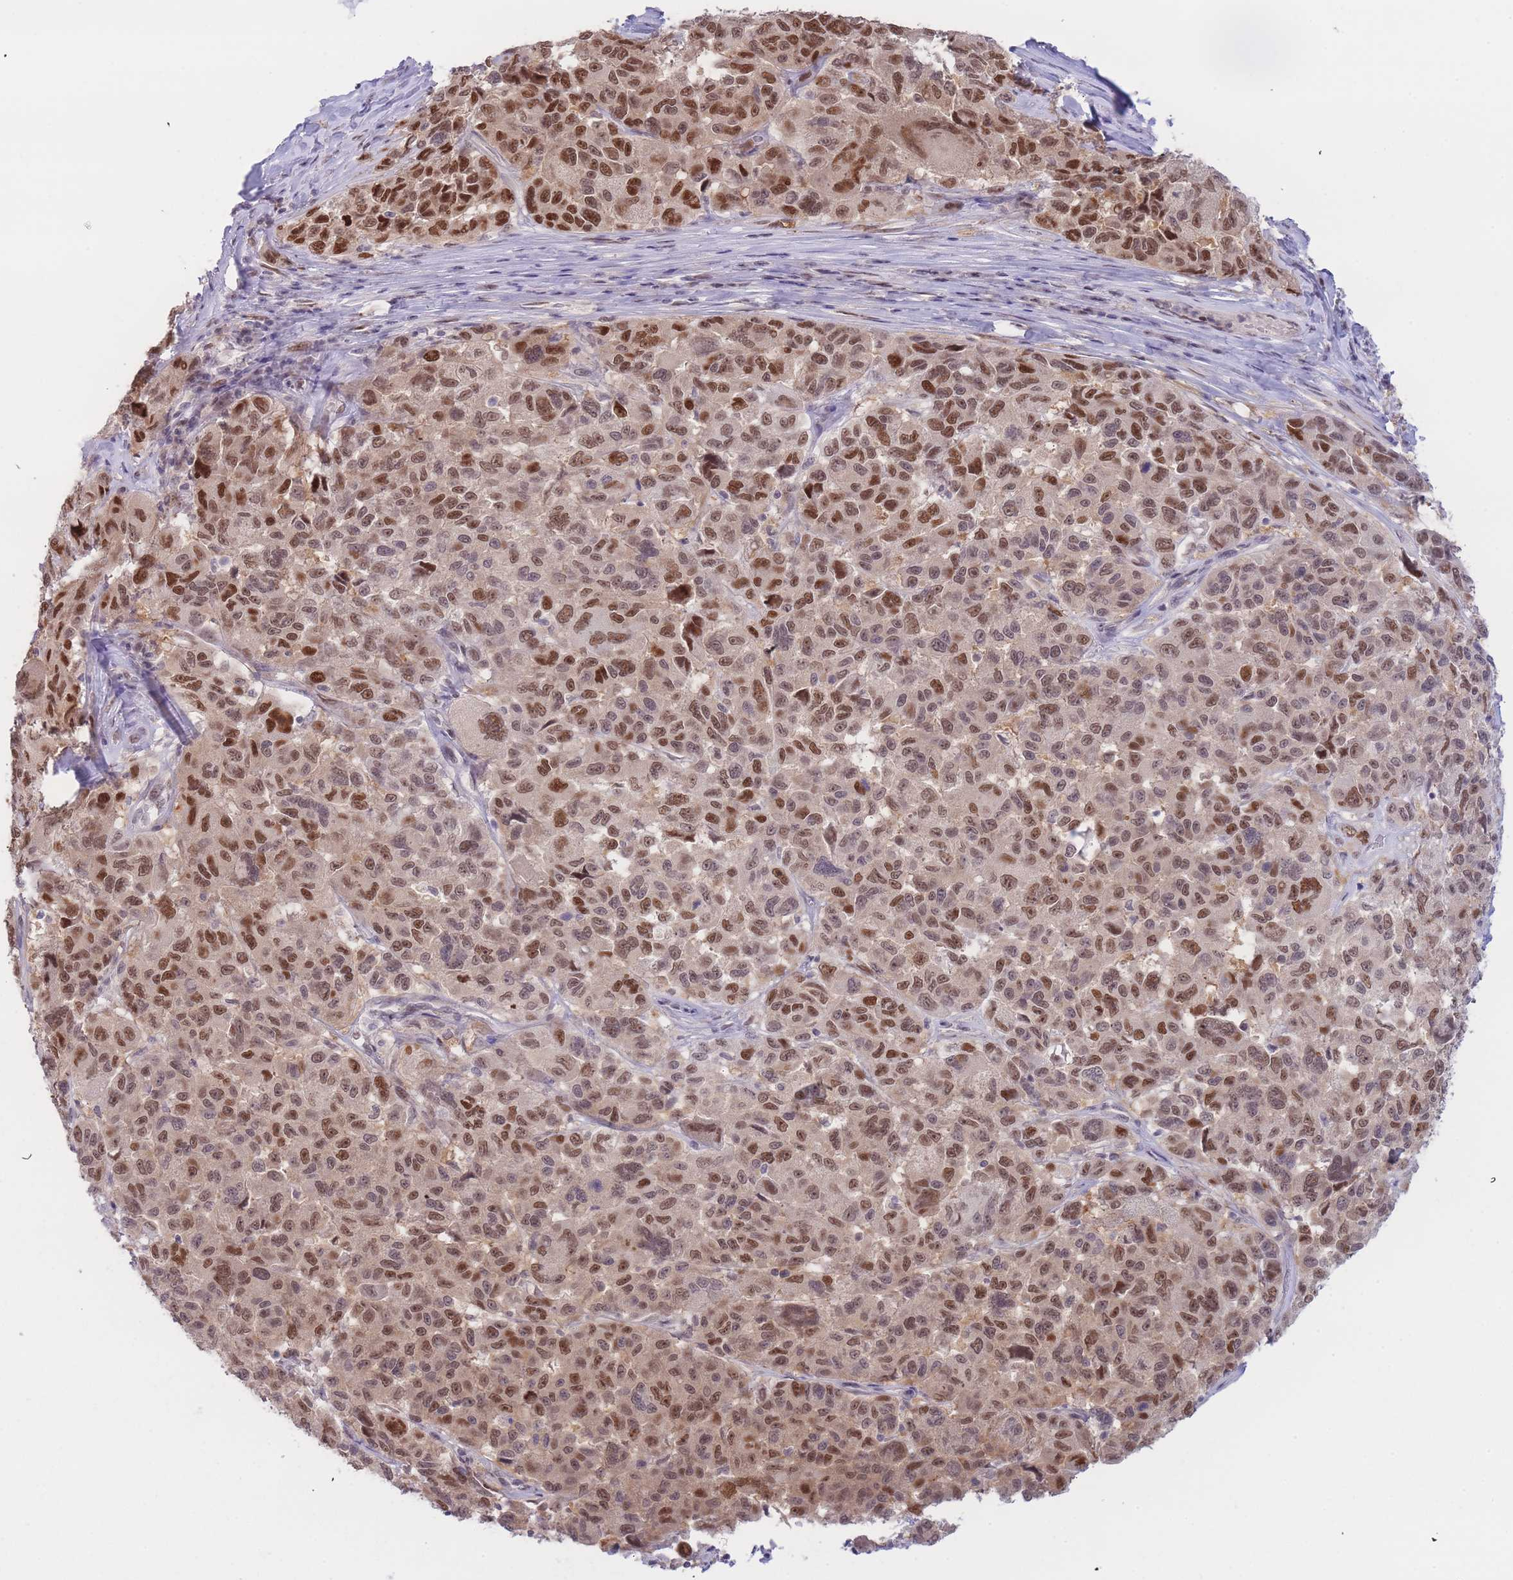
{"staining": {"intensity": "strong", "quantity": ">75%", "location": "nuclear"}, "tissue": "melanoma", "cell_type": "Tumor cells", "image_type": "cancer", "snomed": [{"axis": "morphology", "description": "Malignant melanoma, NOS"}, {"axis": "topography", "description": "Skin"}], "caption": "Immunohistochemical staining of melanoma demonstrates high levels of strong nuclear positivity in approximately >75% of tumor cells.", "gene": "DEAF1", "patient": {"sex": "female", "age": 66}}